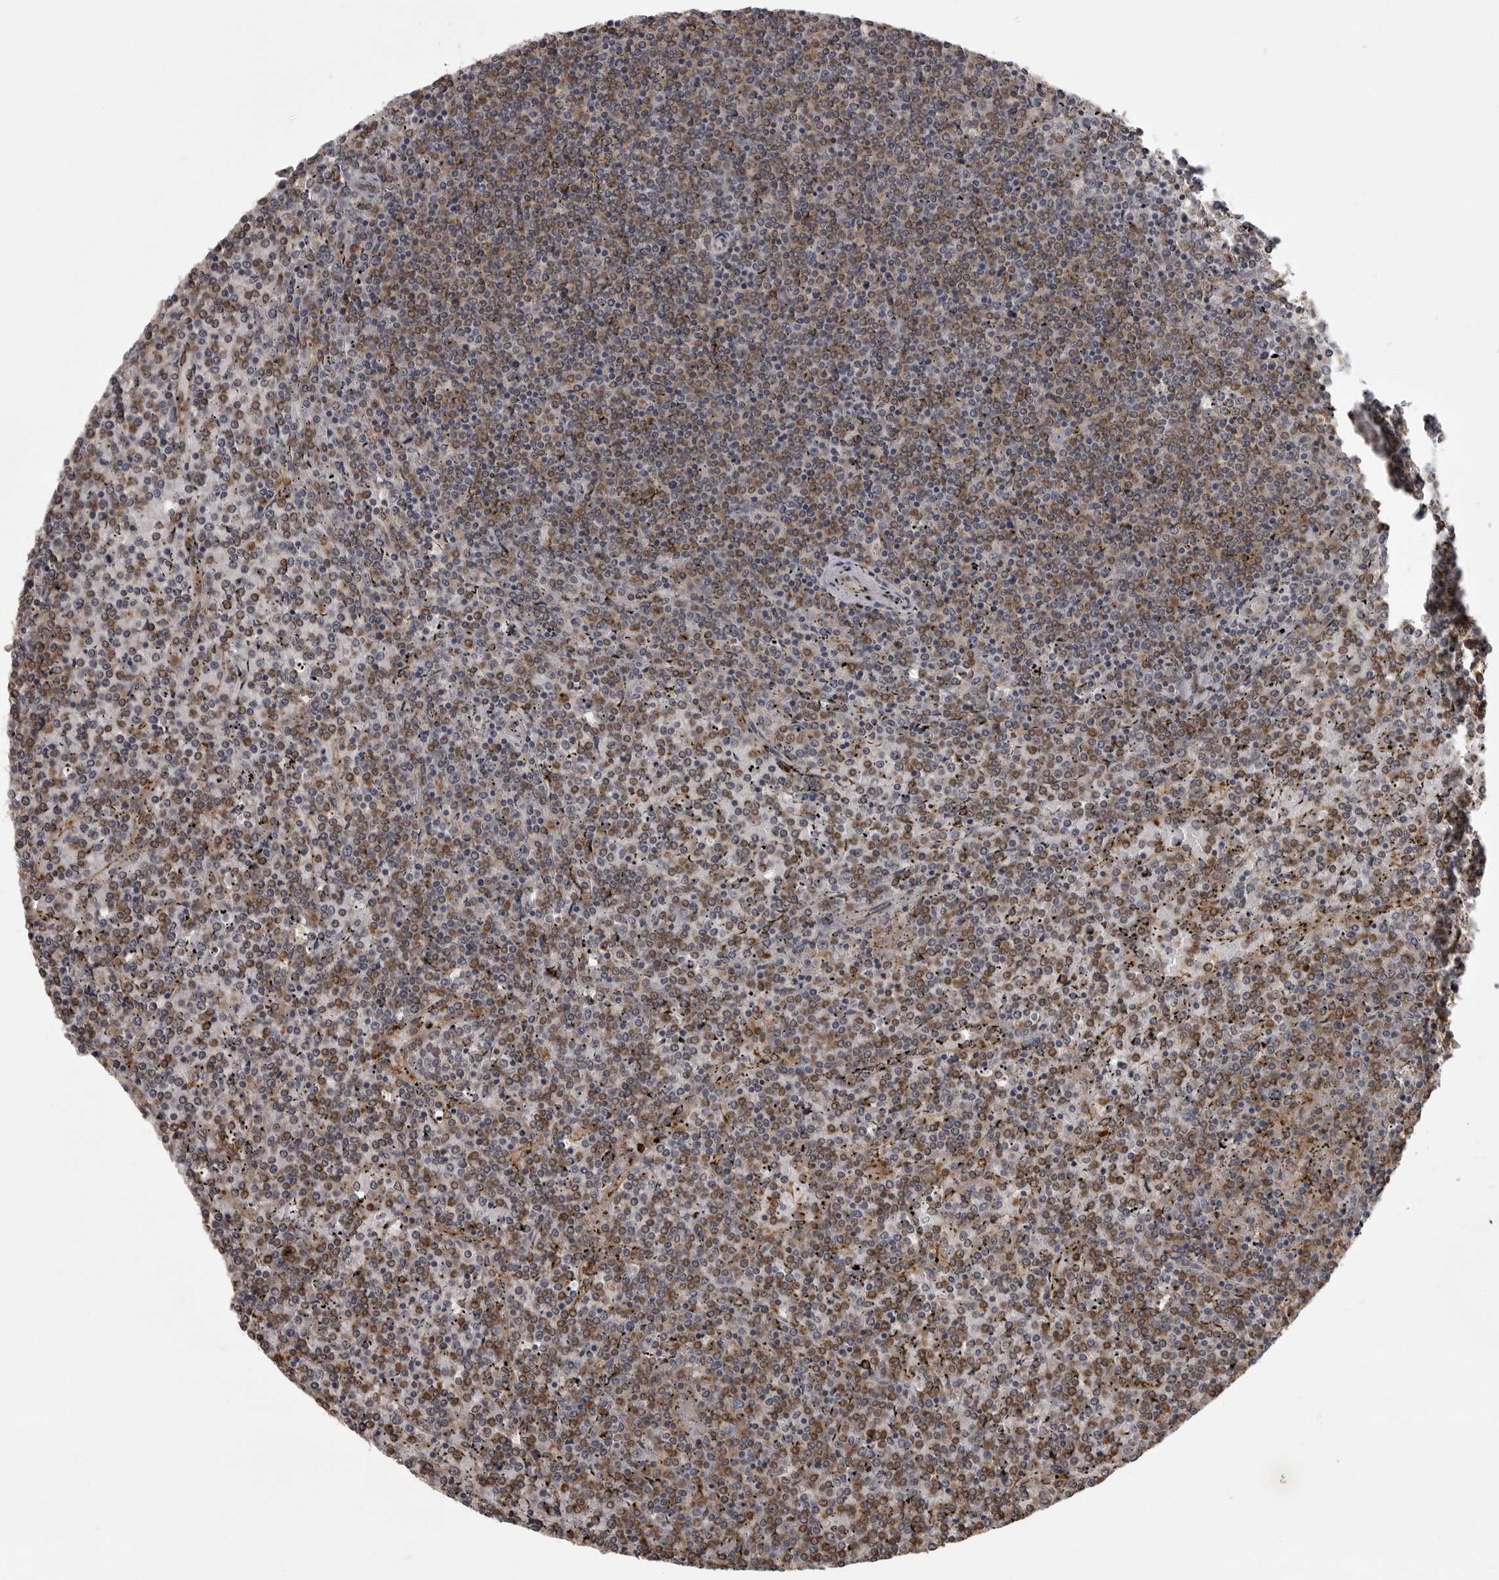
{"staining": {"intensity": "moderate", "quantity": "25%-75%", "location": "cytoplasmic/membranous"}, "tissue": "lymphoma", "cell_type": "Tumor cells", "image_type": "cancer", "snomed": [{"axis": "morphology", "description": "Malignant lymphoma, non-Hodgkin's type, Low grade"}, {"axis": "topography", "description": "Spleen"}], "caption": "Immunohistochemical staining of human lymphoma shows medium levels of moderate cytoplasmic/membranous positivity in approximately 25%-75% of tumor cells.", "gene": "SNX16", "patient": {"sex": "female", "age": 19}}